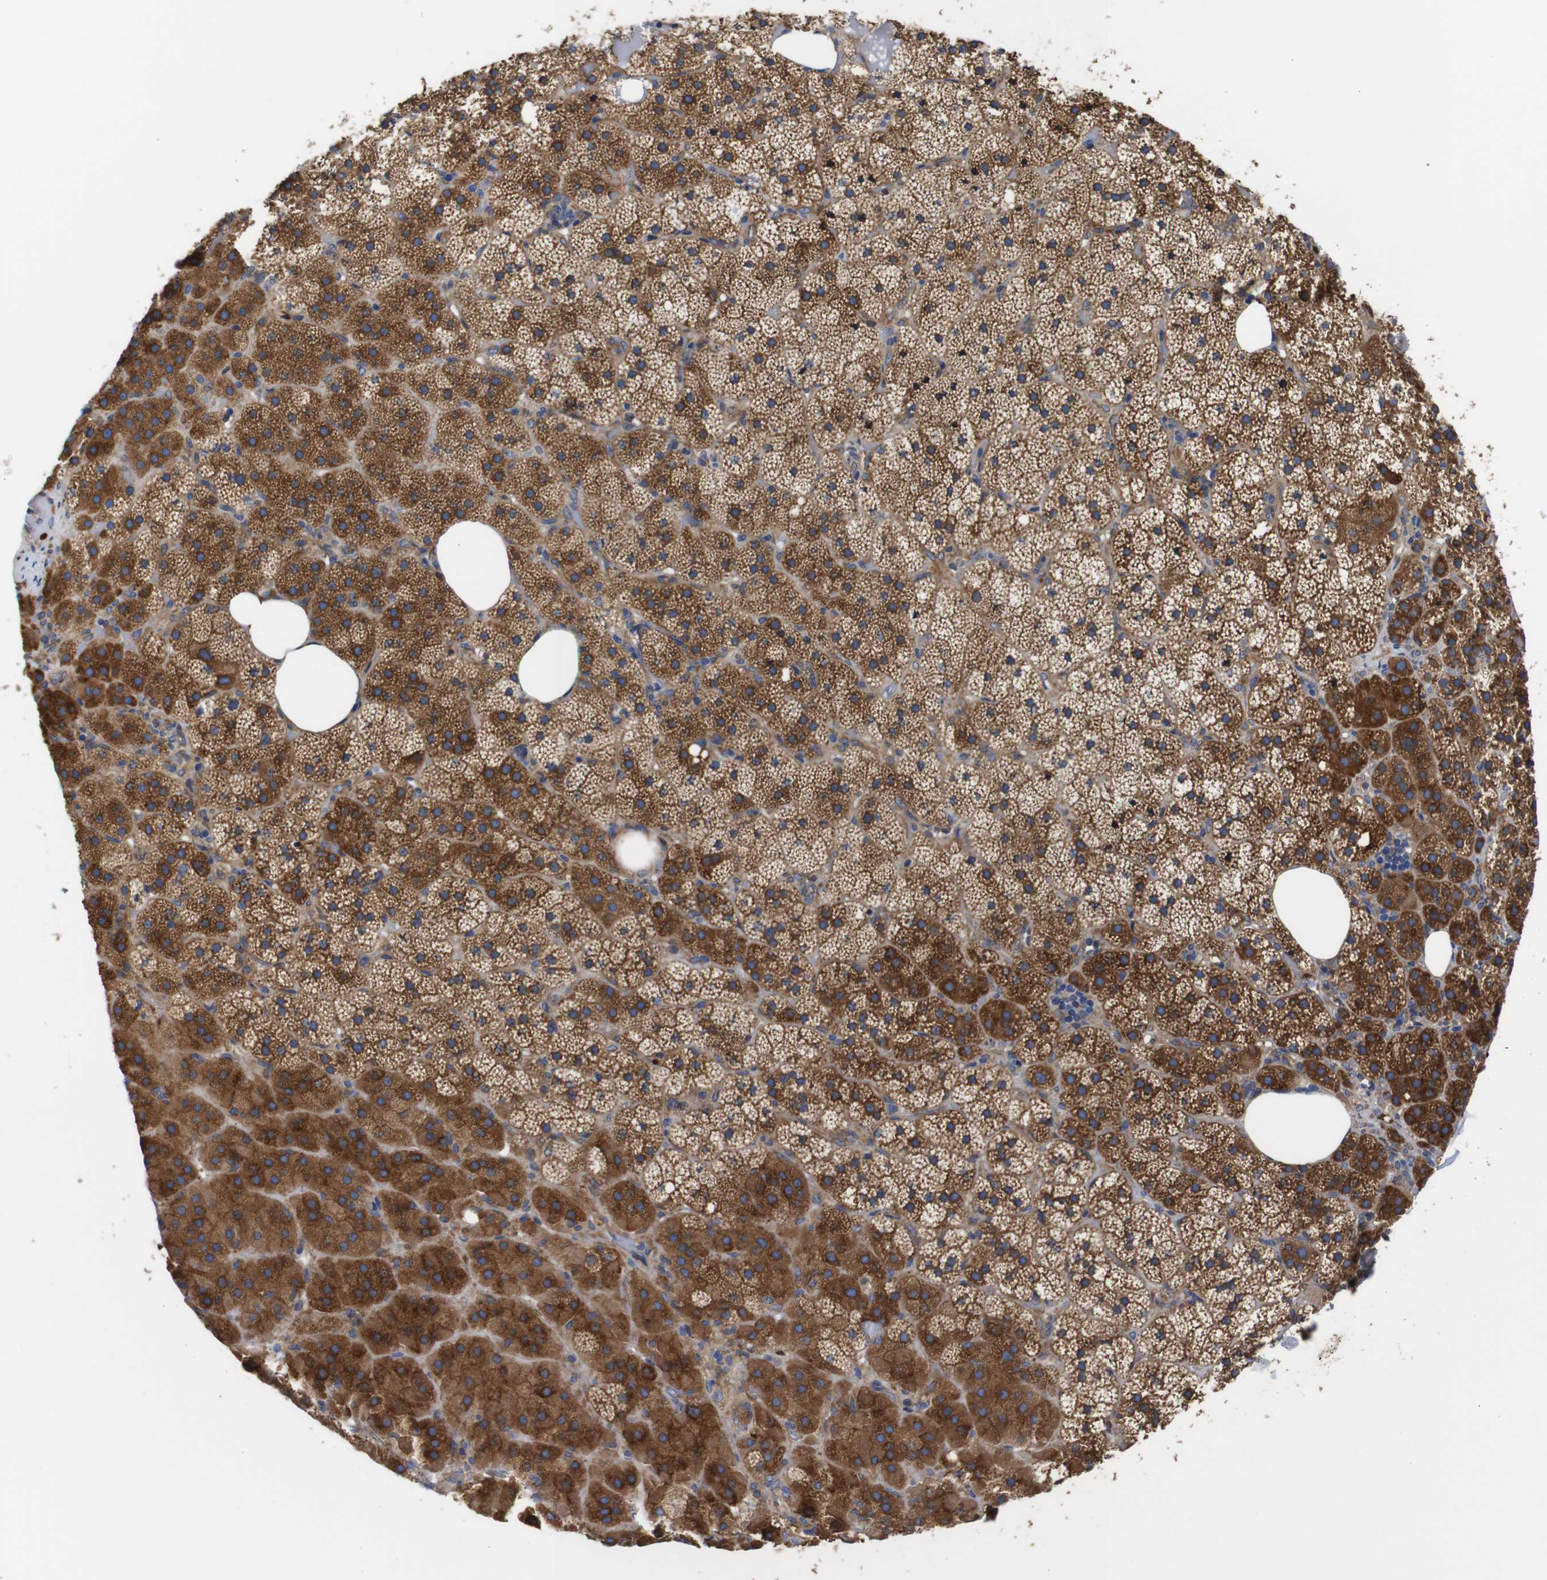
{"staining": {"intensity": "moderate", "quantity": ">75%", "location": "cytoplasmic/membranous"}, "tissue": "adrenal gland", "cell_type": "Glandular cells", "image_type": "normal", "snomed": [{"axis": "morphology", "description": "Normal tissue, NOS"}, {"axis": "topography", "description": "Adrenal gland"}], "caption": "DAB (3,3'-diaminobenzidine) immunohistochemical staining of normal human adrenal gland shows moderate cytoplasmic/membranous protein positivity in about >75% of glandular cells.", "gene": "CLCC1", "patient": {"sex": "female", "age": 59}}